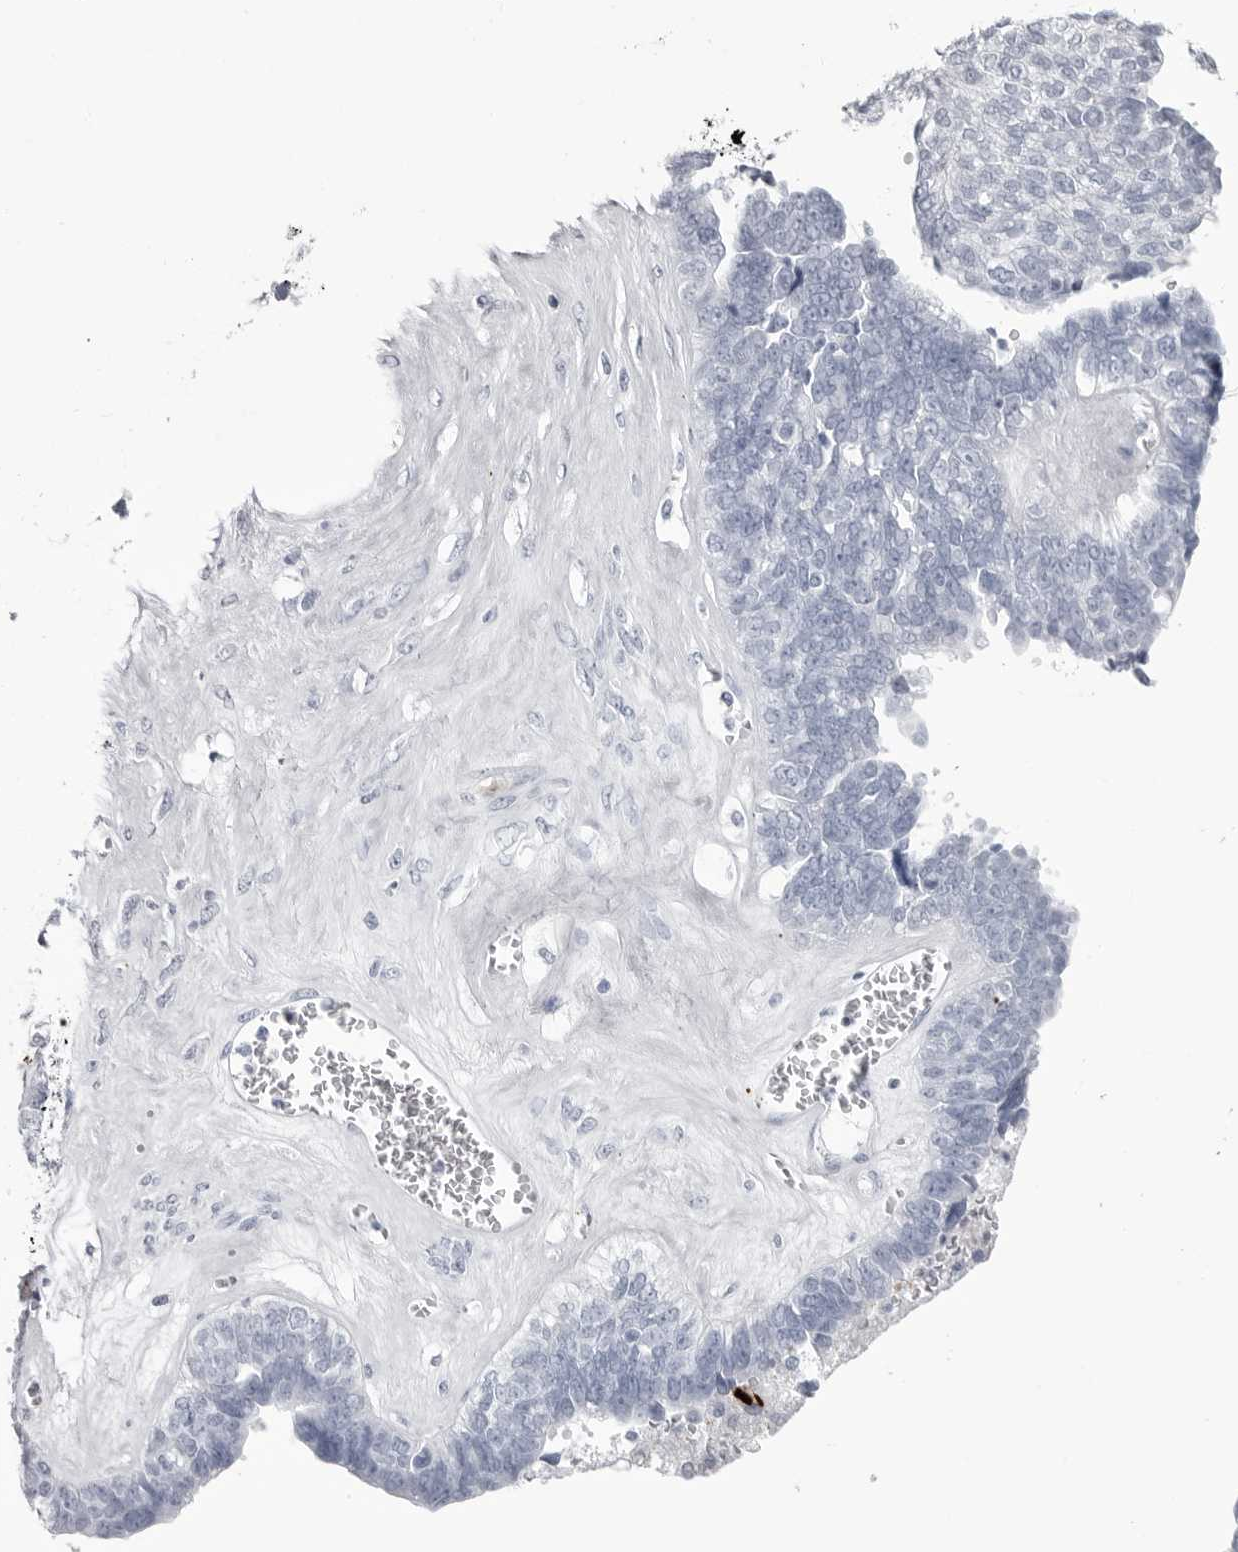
{"staining": {"intensity": "negative", "quantity": "none", "location": "none"}, "tissue": "ovarian cancer", "cell_type": "Tumor cells", "image_type": "cancer", "snomed": [{"axis": "morphology", "description": "Cystadenocarcinoma, serous, NOS"}, {"axis": "topography", "description": "Ovary"}], "caption": "High magnification brightfield microscopy of ovarian cancer stained with DAB (3,3'-diaminobenzidine) (brown) and counterstained with hematoxylin (blue): tumor cells show no significant positivity. (Stains: DAB (3,3'-diaminobenzidine) IHC with hematoxylin counter stain, Microscopy: brightfield microscopy at high magnification).", "gene": "COL26A1", "patient": {"sex": "female", "age": 79}}